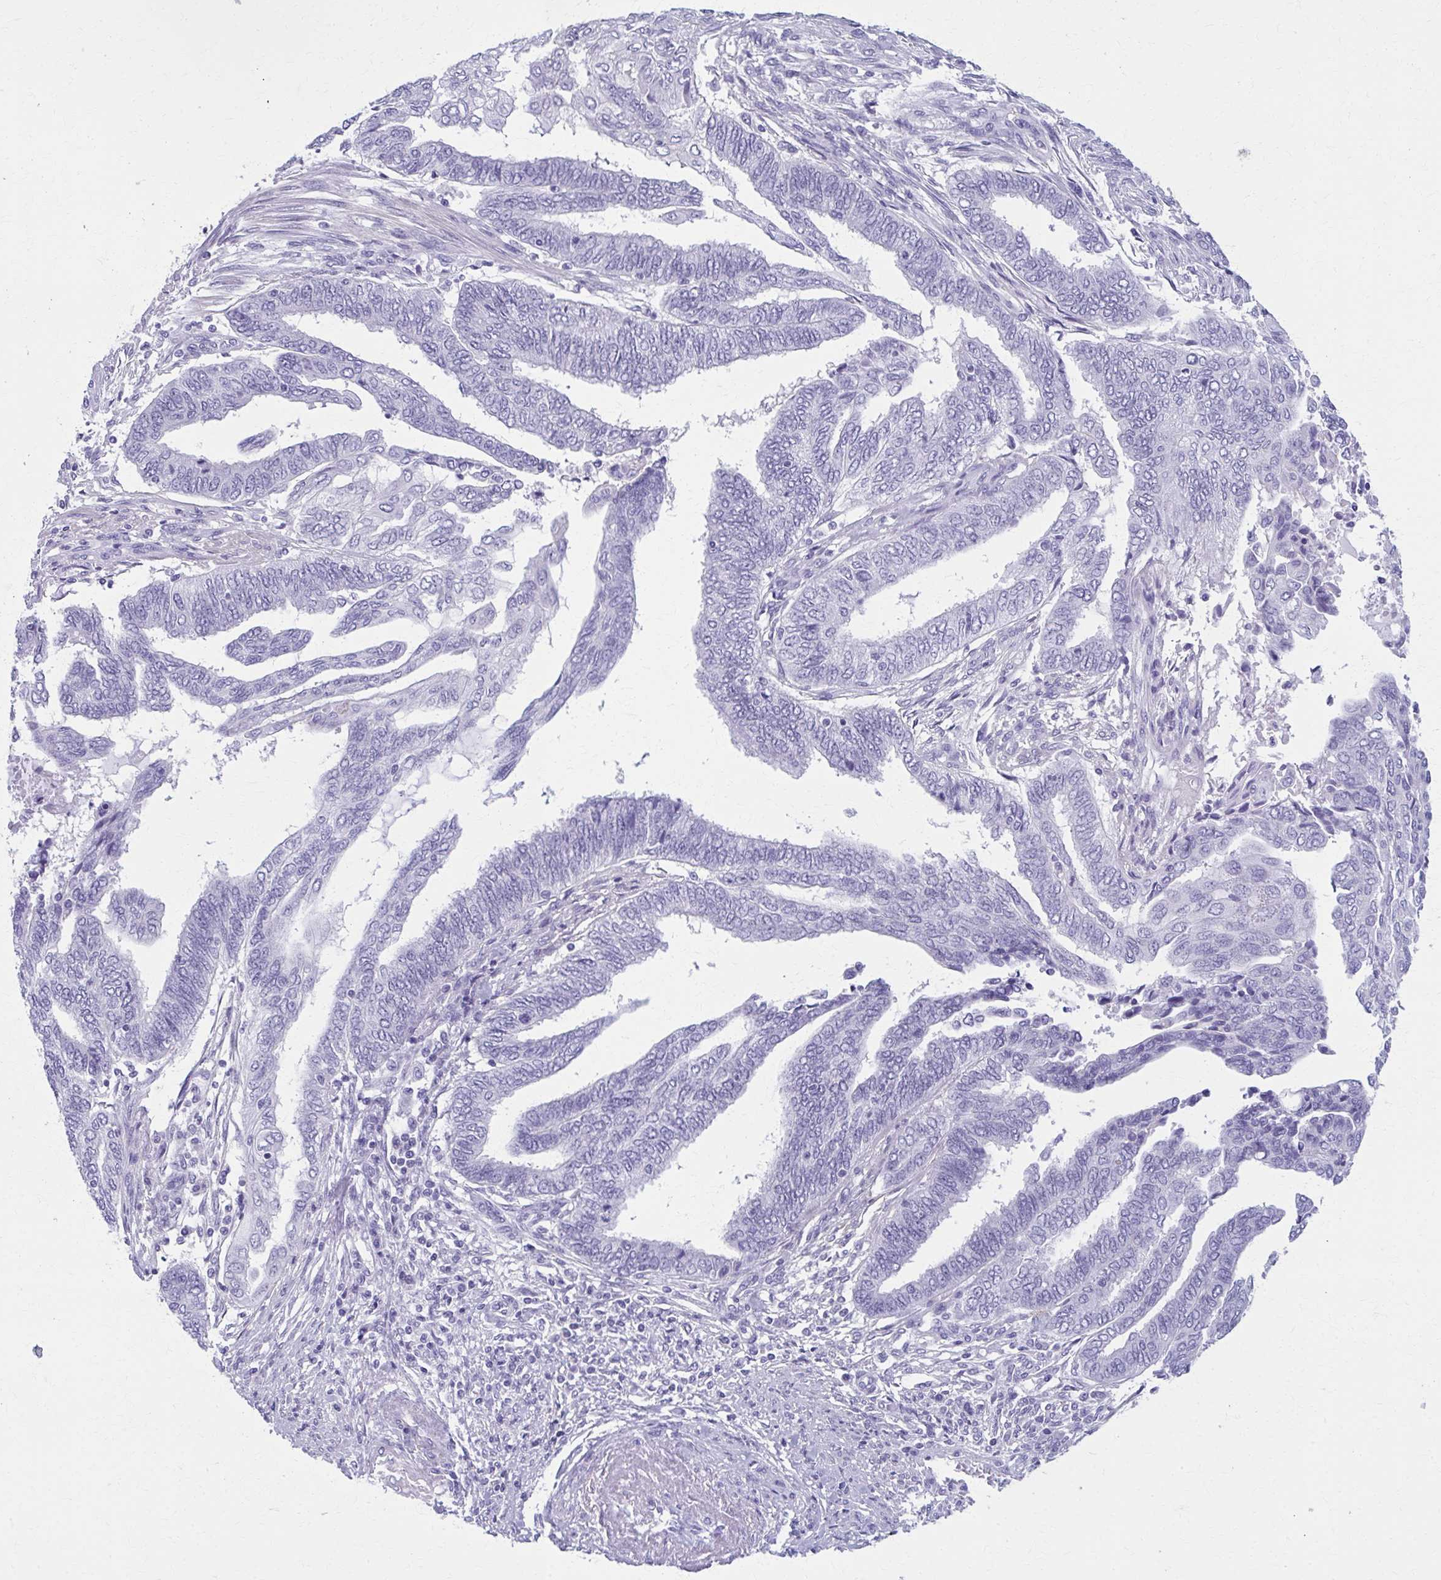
{"staining": {"intensity": "negative", "quantity": "none", "location": "none"}, "tissue": "endometrial cancer", "cell_type": "Tumor cells", "image_type": "cancer", "snomed": [{"axis": "morphology", "description": "Adenocarcinoma, NOS"}, {"axis": "topography", "description": "Uterus"}, {"axis": "topography", "description": "Endometrium"}], "caption": "Histopathology image shows no significant protein positivity in tumor cells of adenocarcinoma (endometrial).", "gene": "MPLKIP", "patient": {"sex": "female", "age": 70}}